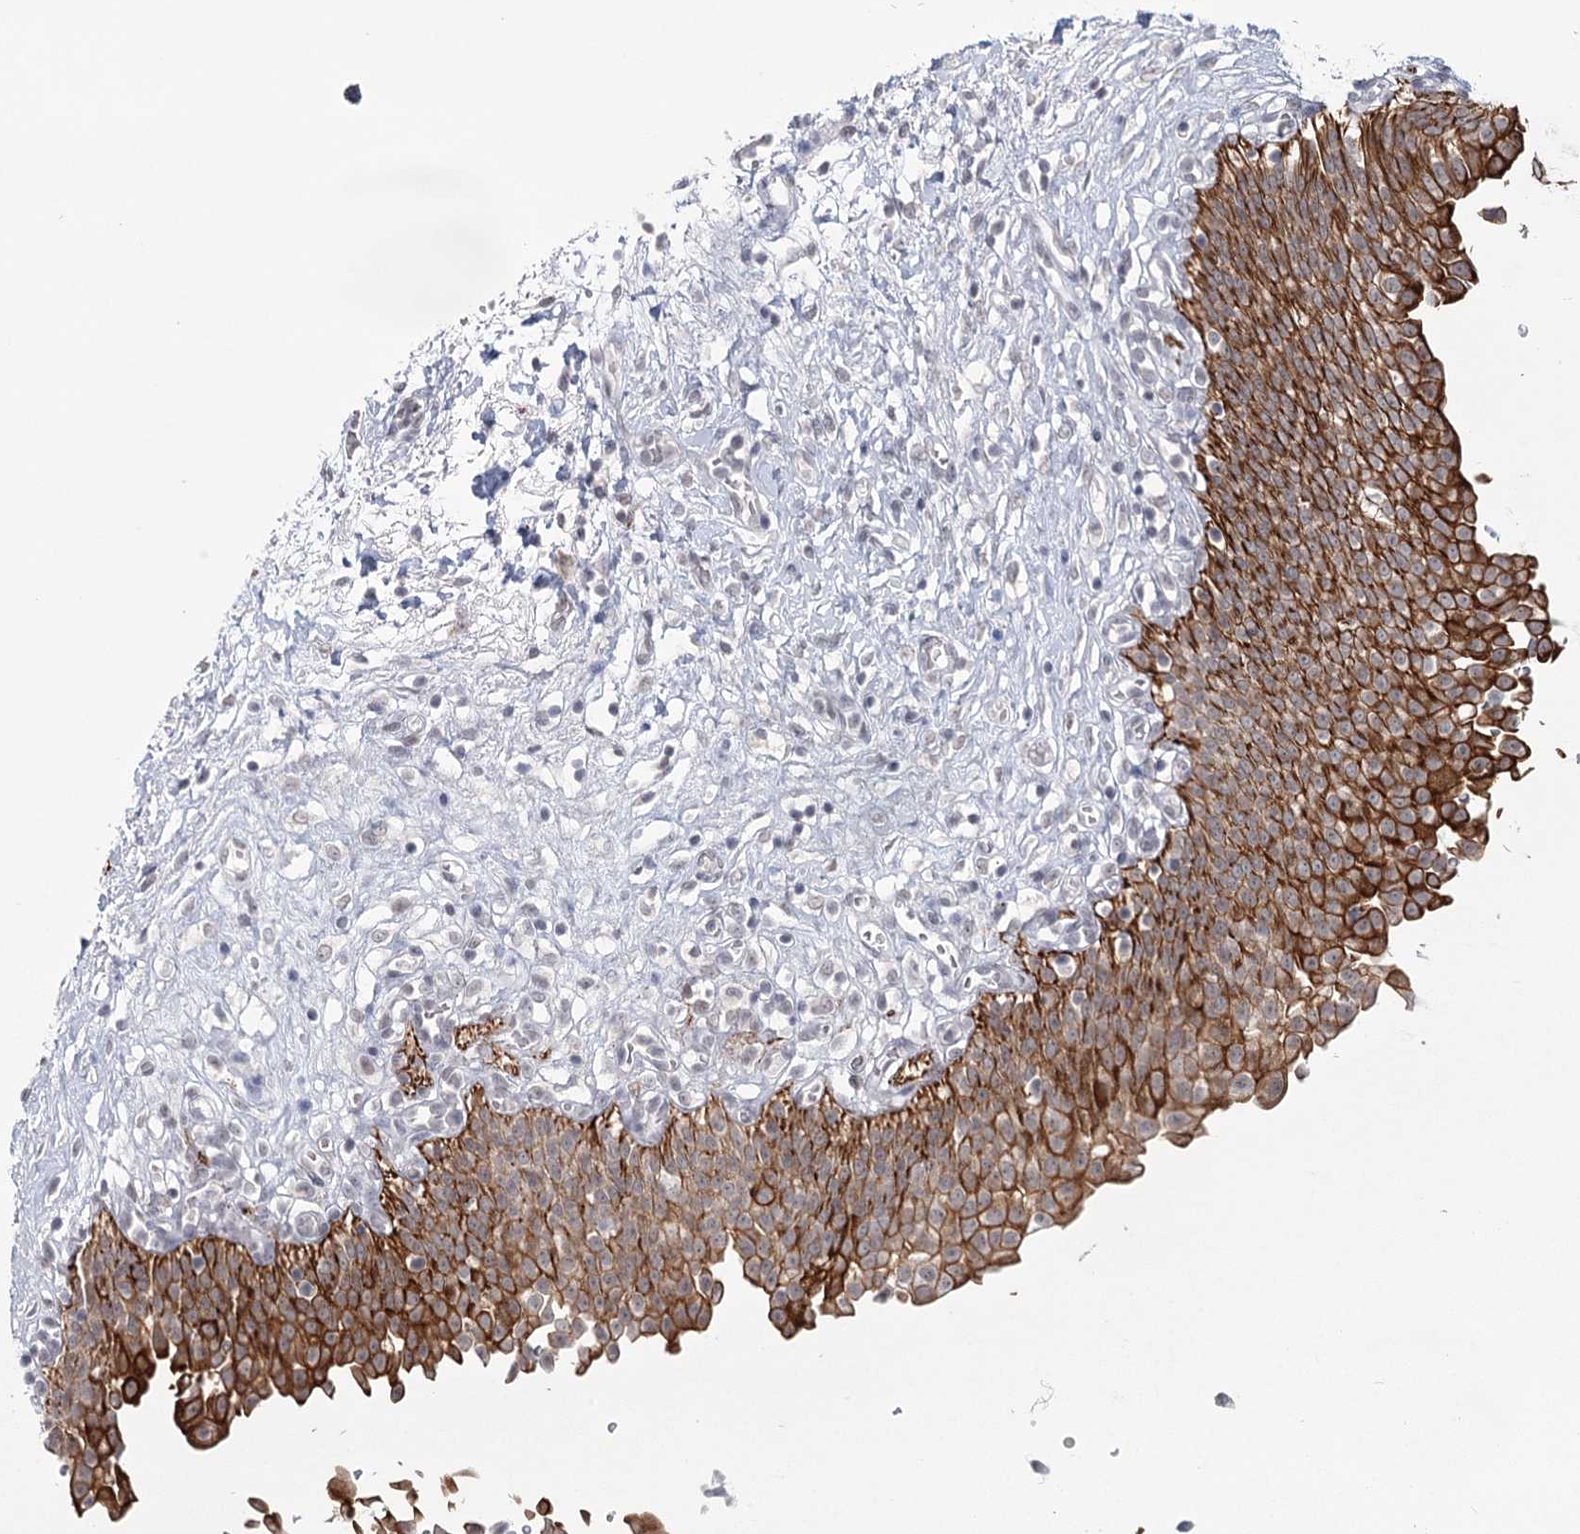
{"staining": {"intensity": "strong", "quantity": ">75%", "location": "cytoplasmic/membranous"}, "tissue": "urinary bladder", "cell_type": "Urothelial cells", "image_type": "normal", "snomed": [{"axis": "morphology", "description": "Urothelial carcinoma, High grade"}, {"axis": "topography", "description": "Urinary bladder"}], "caption": "A photomicrograph showing strong cytoplasmic/membranous positivity in approximately >75% of urothelial cells in normal urinary bladder, as visualized by brown immunohistochemical staining.", "gene": "TMEM70", "patient": {"sex": "male", "age": 46}}